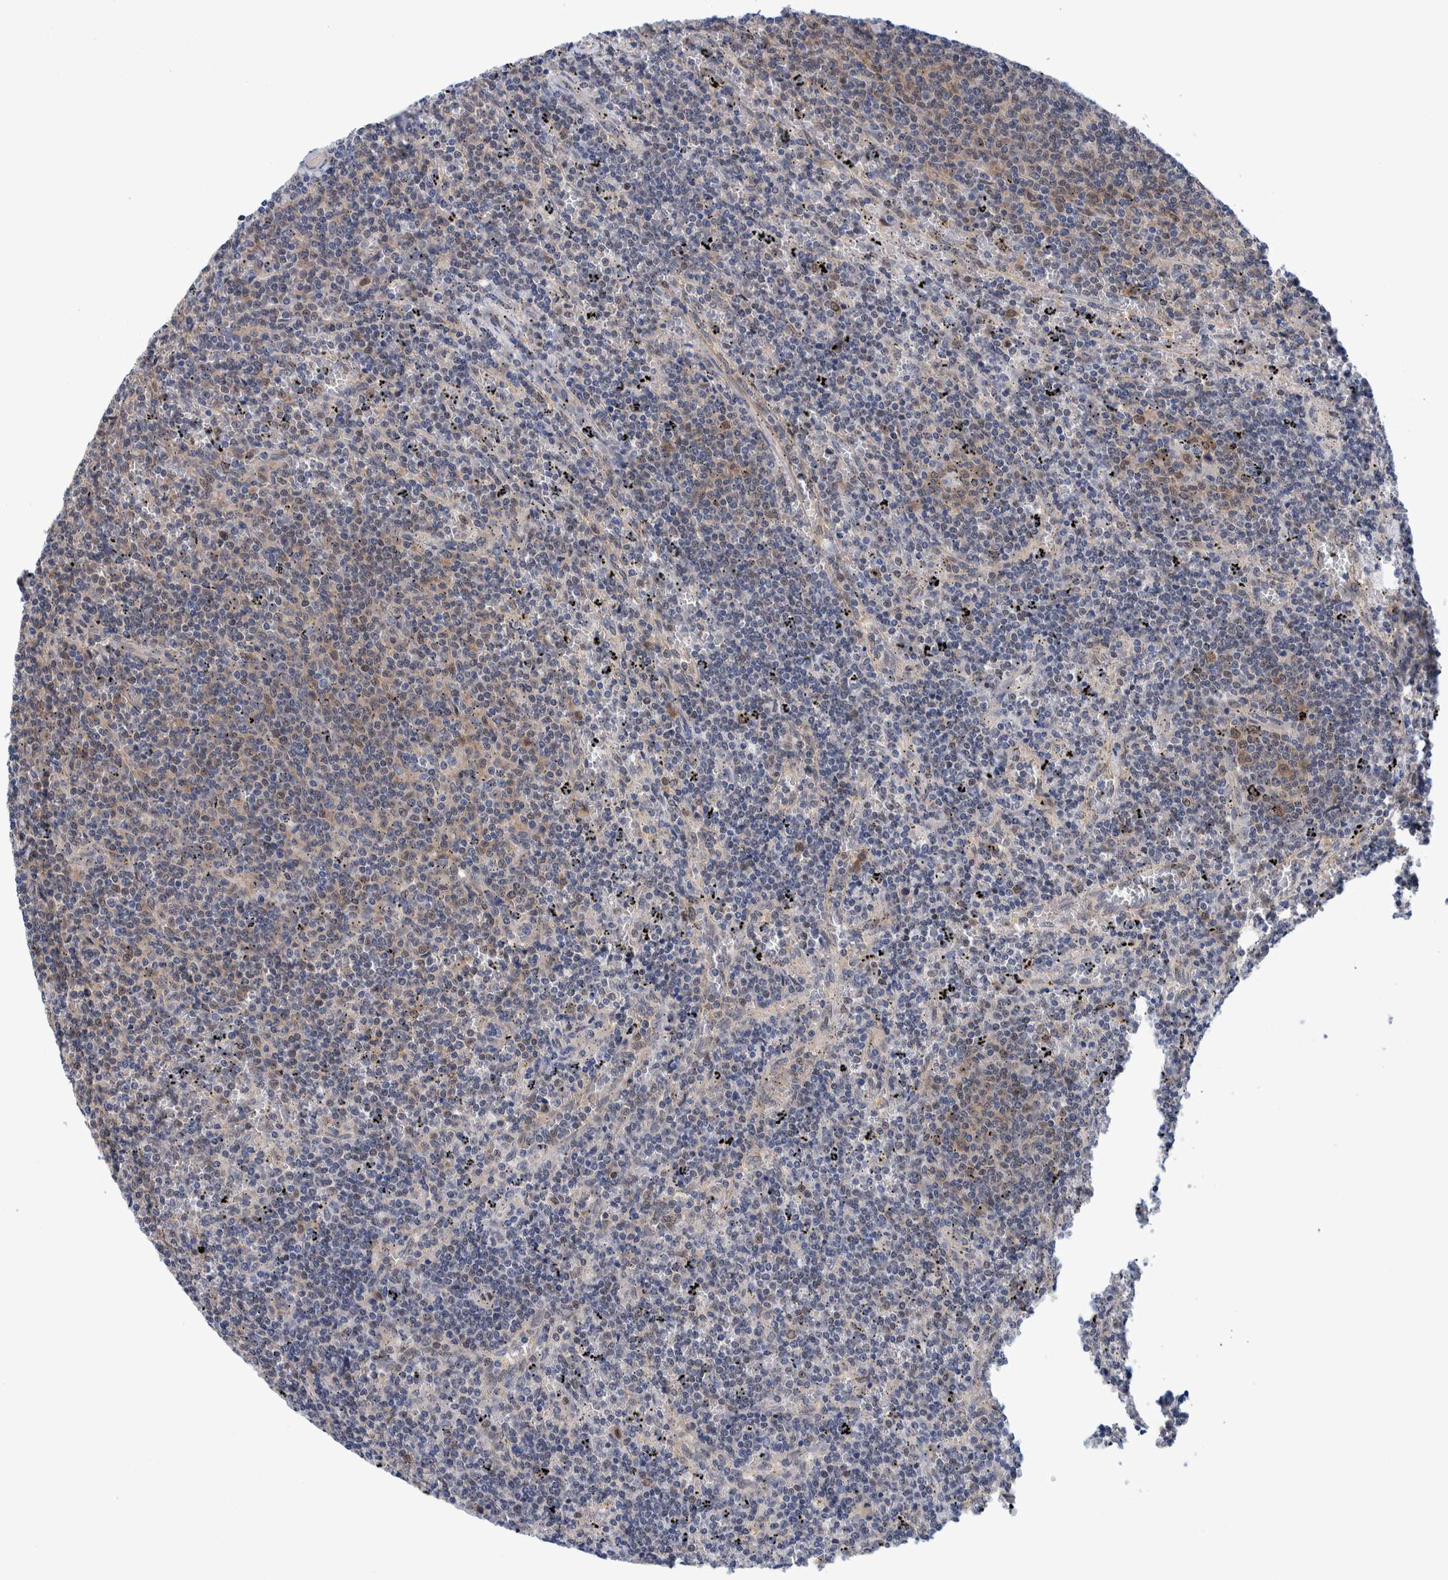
{"staining": {"intensity": "weak", "quantity": "<25%", "location": "nuclear"}, "tissue": "lymphoma", "cell_type": "Tumor cells", "image_type": "cancer", "snomed": [{"axis": "morphology", "description": "Malignant lymphoma, non-Hodgkin's type, Low grade"}, {"axis": "topography", "description": "Spleen"}], "caption": "Immunohistochemical staining of human low-grade malignant lymphoma, non-Hodgkin's type reveals no significant positivity in tumor cells.", "gene": "PFAS", "patient": {"sex": "female", "age": 50}}